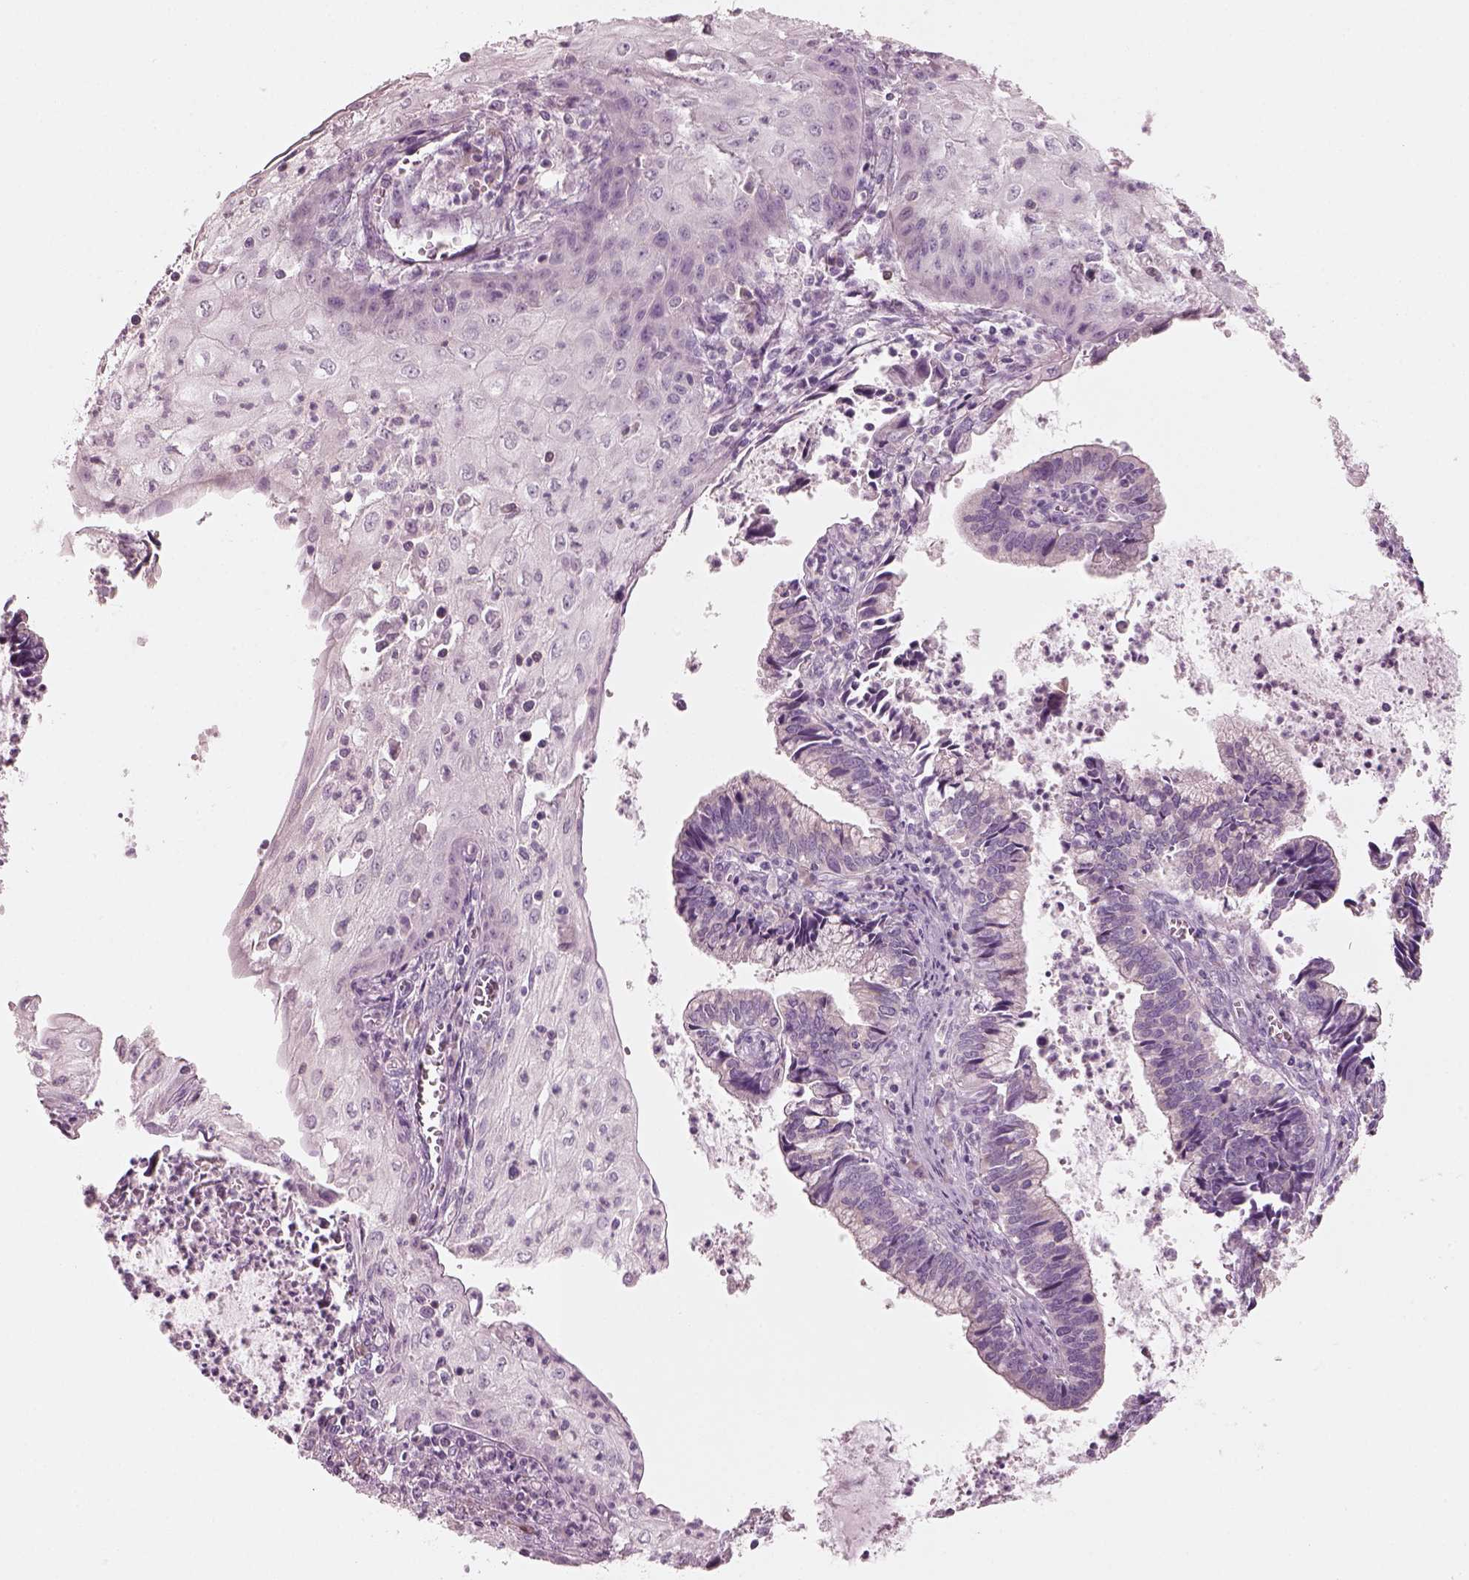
{"staining": {"intensity": "negative", "quantity": "none", "location": "none"}, "tissue": "cervical cancer", "cell_type": "Tumor cells", "image_type": "cancer", "snomed": [{"axis": "morphology", "description": "Adenocarcinoma, NOS"}, {"axis": "topography", "description": "Cervix"}], "caption": "DAB immunohistochemical staining of human cervical cancer displays no significant staining in tumor cells.", "gene": "SLC27A2", "patient": {"sex": "female", "age": 42}}